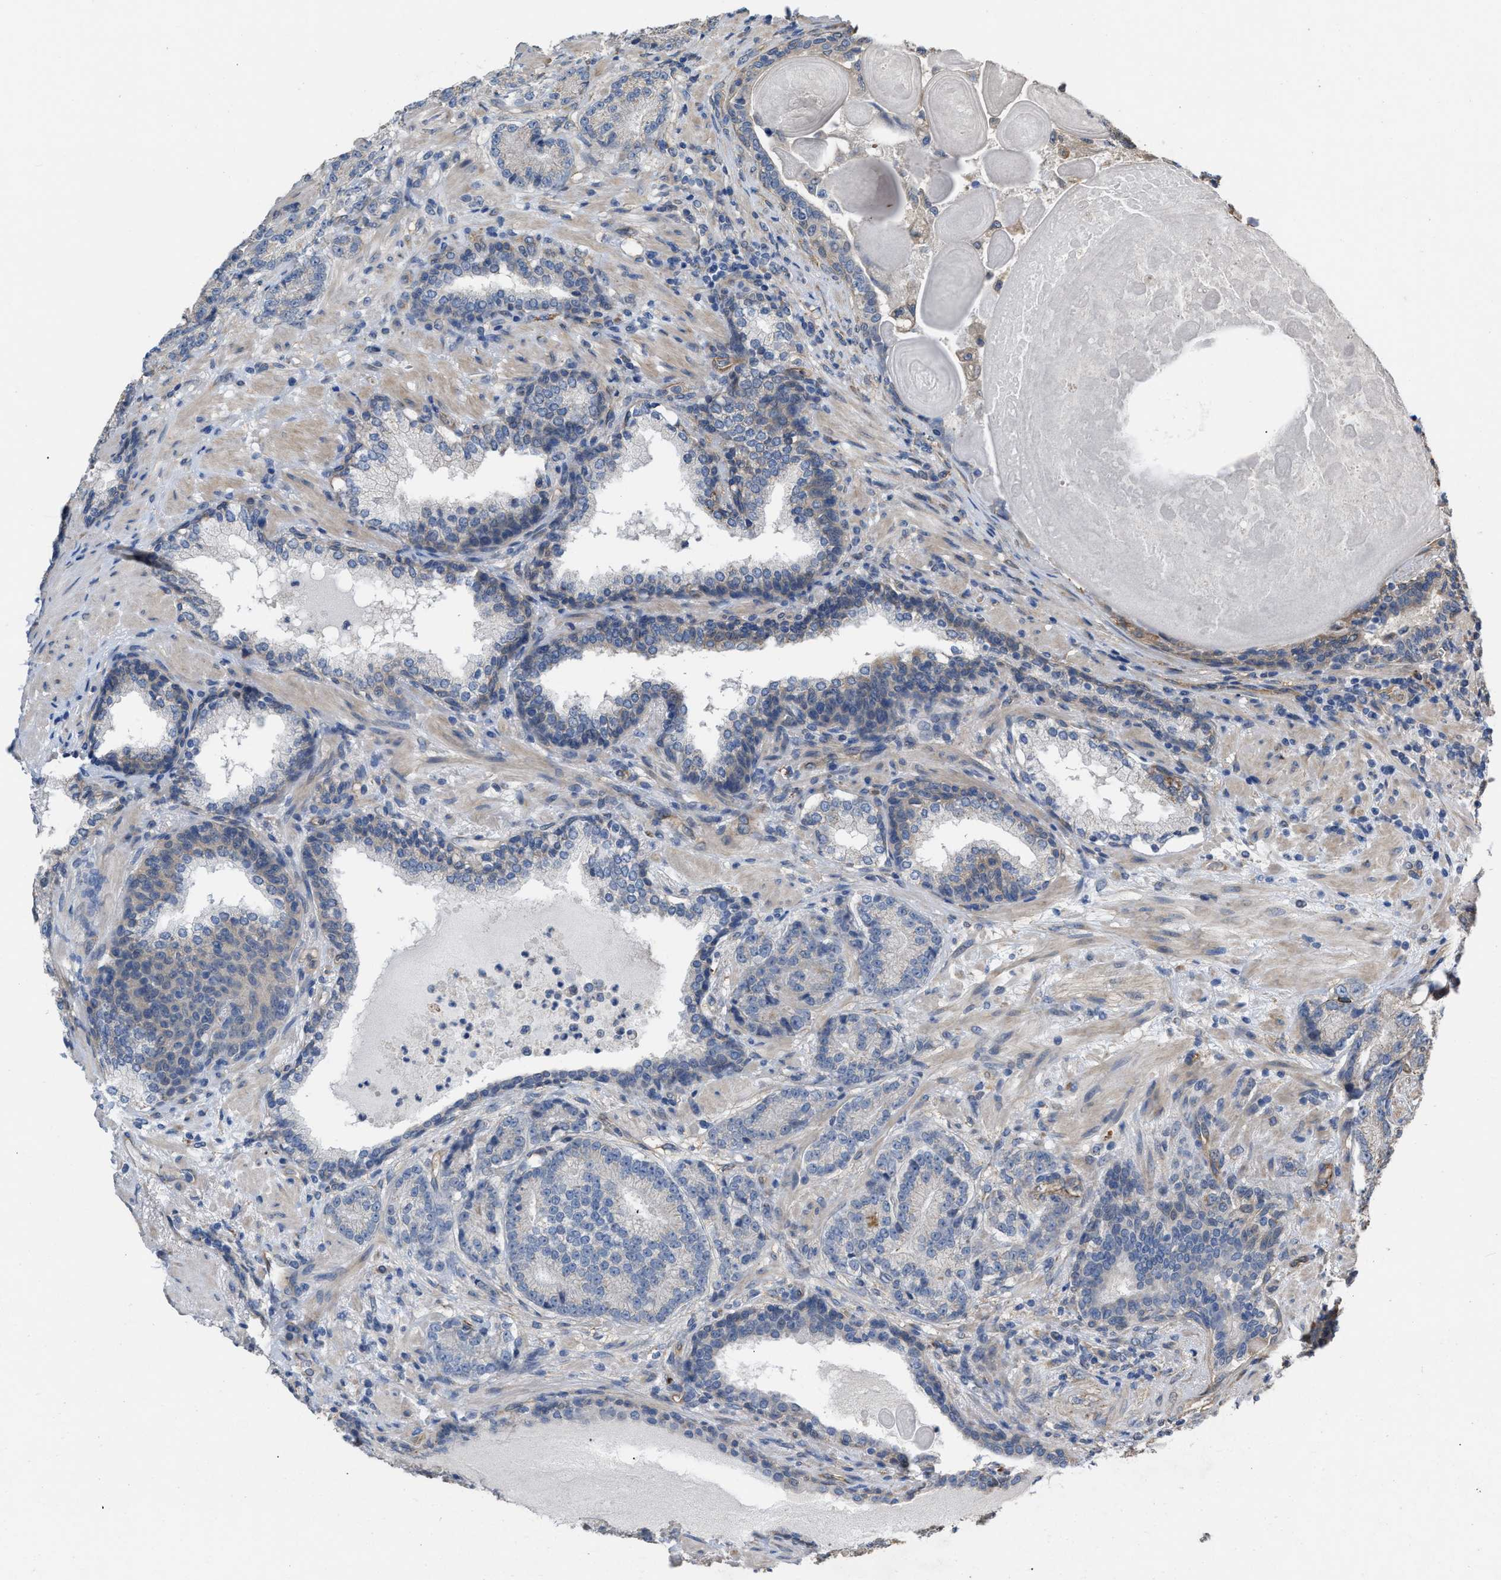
{"staining": {"intensity": "negative", "quantity": "none", "location": "none"}, "tissue": "prostate cancer", "cell_type": "Tumor cells", "image_type": "cancer", "snomed": [{"axis": "morphology", "description": "Adenocarcinoma, High grade"}, {"axis": "topography", "description": "Prostate"}], "caption": "Tumor cells show no significant protein positivity in prostate high-grade adenocarcinoma. Brightfield microscopy of immunohistochemistry (IHC) stained with DAB (brown) and hematoxylin (blue), captured at high magnification.", "gene": "SLC4A11", "patient": {"sex": "male", "age": 61}}